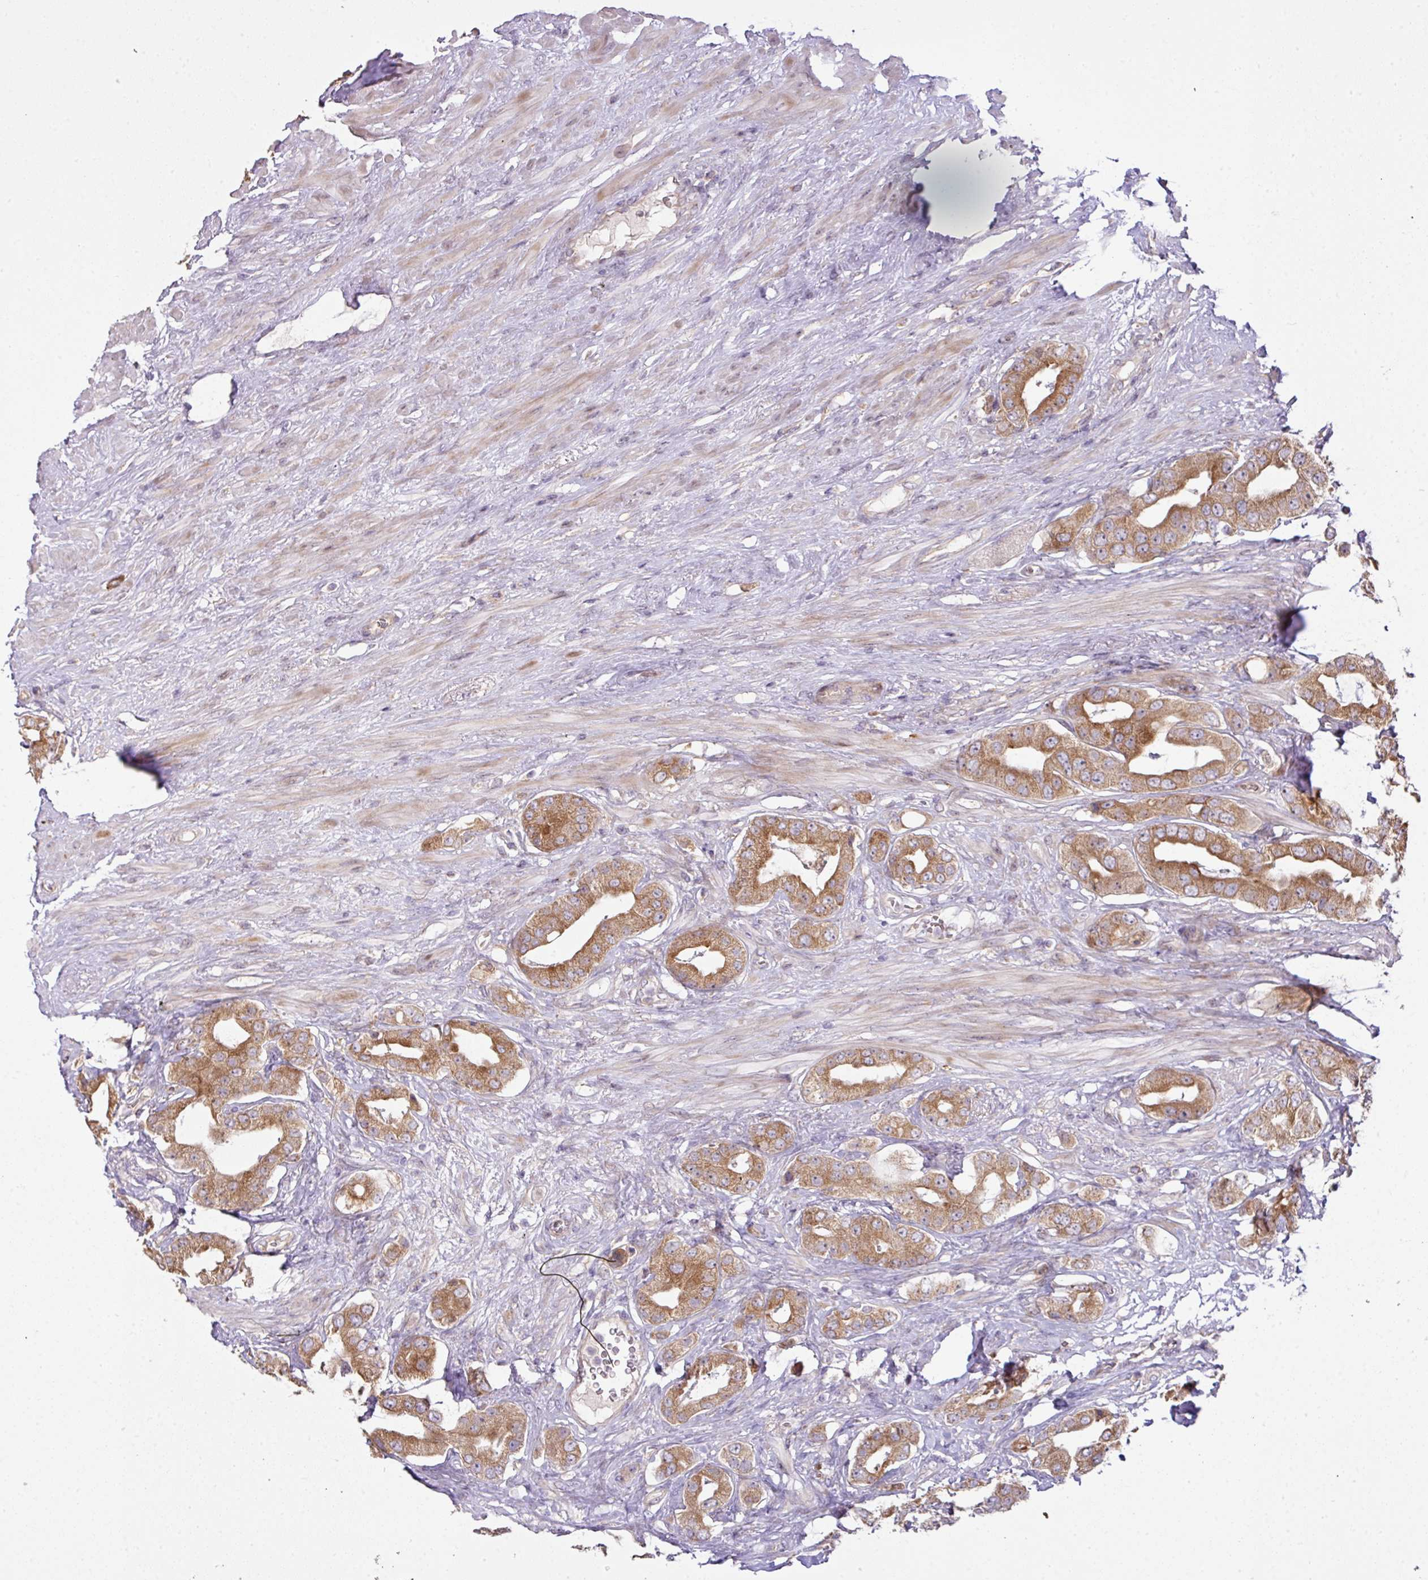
{"staining": {"intensity": "moderate", "quantity": ">75%", "location": "cytoplasmic/membranous"}, "tissue": "prostate cancer", "cell_type": "Tumor cells", "image_type": "cancer", "snomed": [{"axis": "morphology", "description": "Adenocarcinoma, High grade"}, {"axis": "topography", "description": "Prostate"}], "caption": "High-grade adenocarcinoma (prostate) stained with immunohistochemistry (IHC) reveals moderate cytoplasmic/membranous positivity in about >75% of tumor cells. (DAB IHC with brightfield microscopy, high magnification).", "gene": "COX18", "patient": {"sex": "male", "age": 63}}